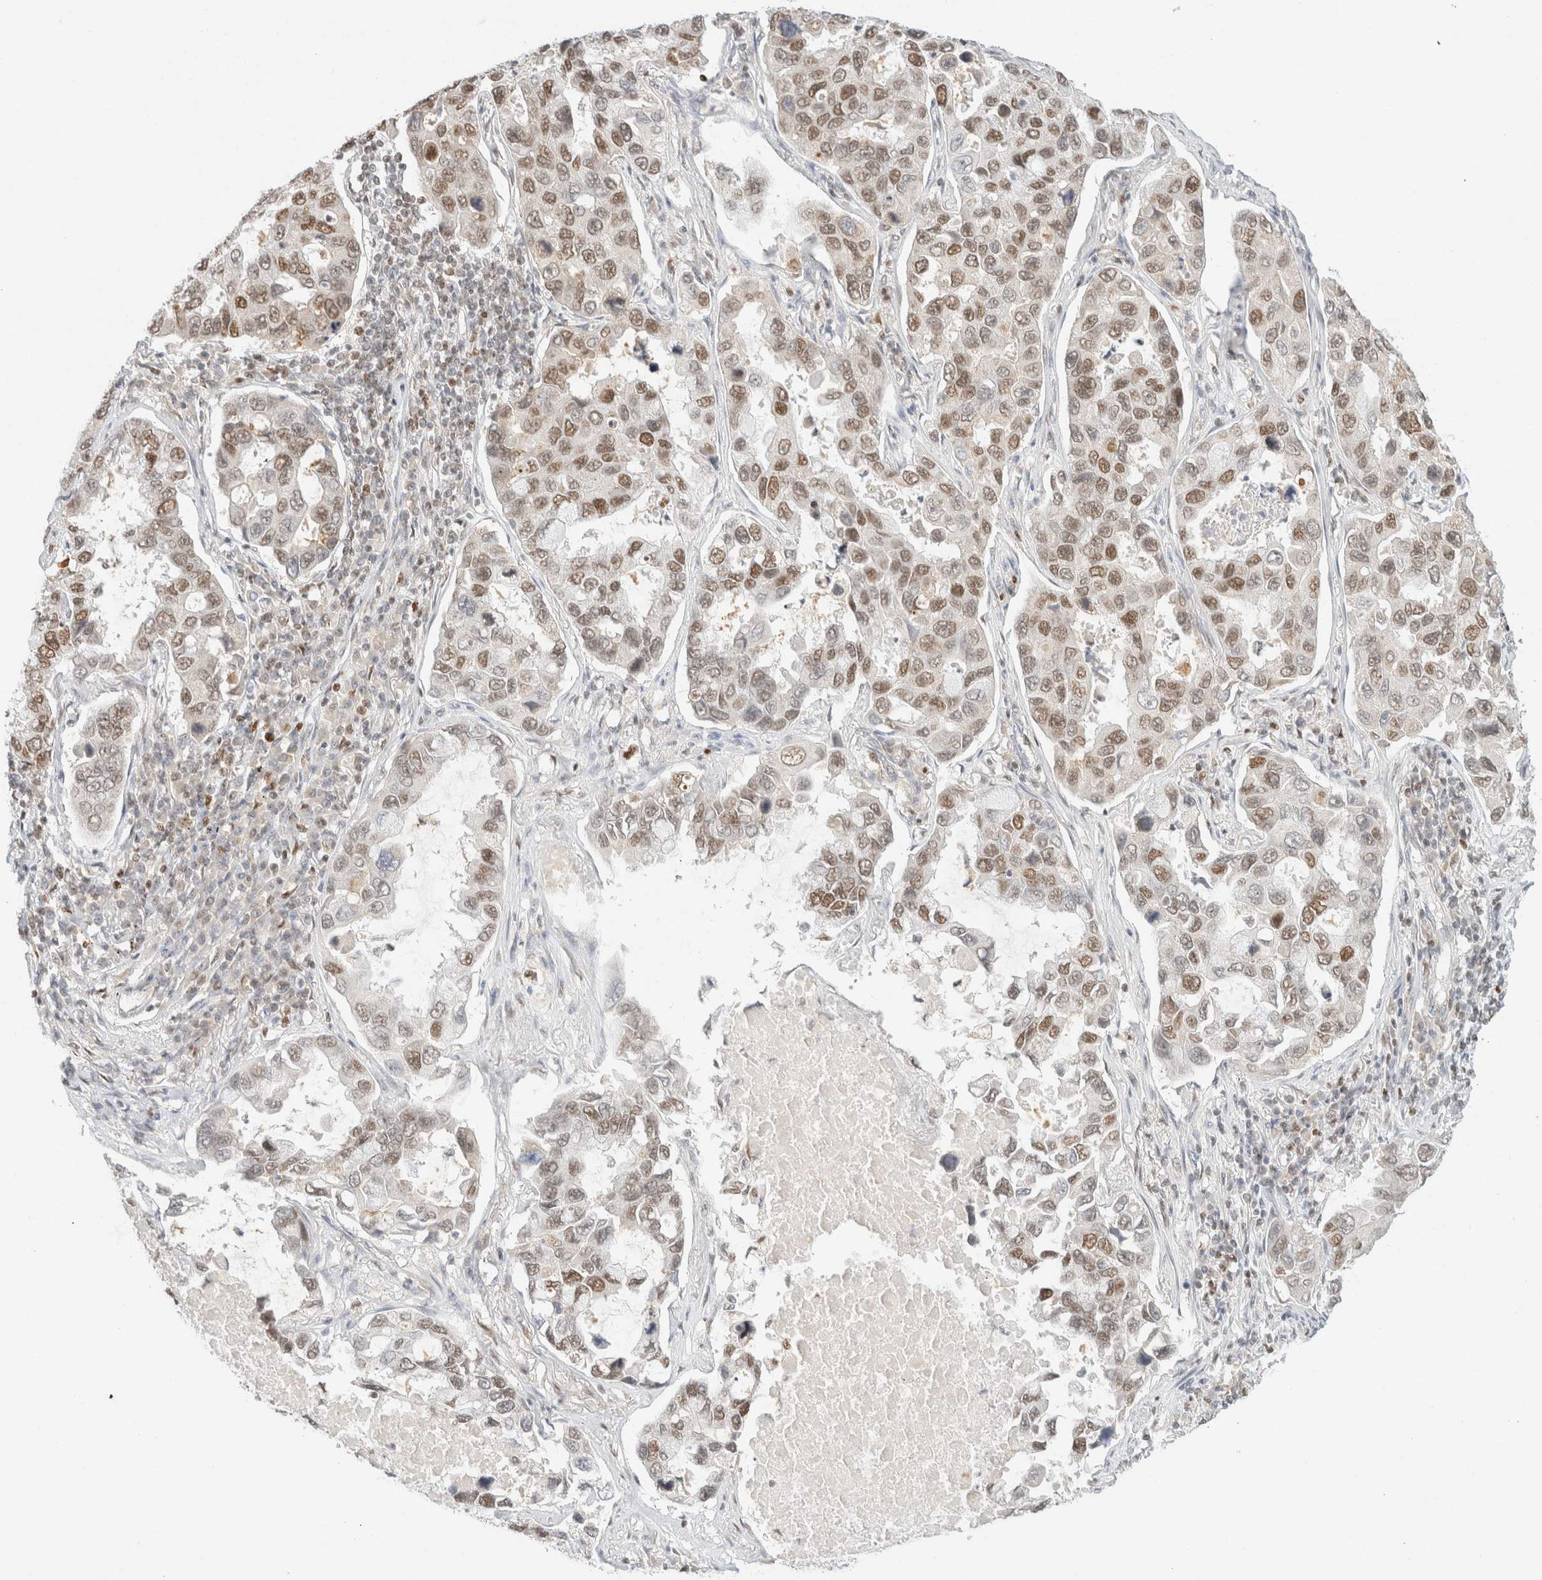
{"staining": {"intensity": "weak", "quantity": "25%-75%", "location": "nuclear"}, "tissue": "lung cancer", "cell_type": "Tumor cells", "image_type": "cancer", "snomed": [{"axis": "morphology", "description": "Adenocarcinoma, NOS"}, {"axis": "topography", "description": "Lung"}], "caption": "The immunohistochemical stain shows weak nuclear staining in tumor cells of lung adenocarcinoma tissue.", "gene": "DDB2", "patient": {"sex": "male", "age": 64}}